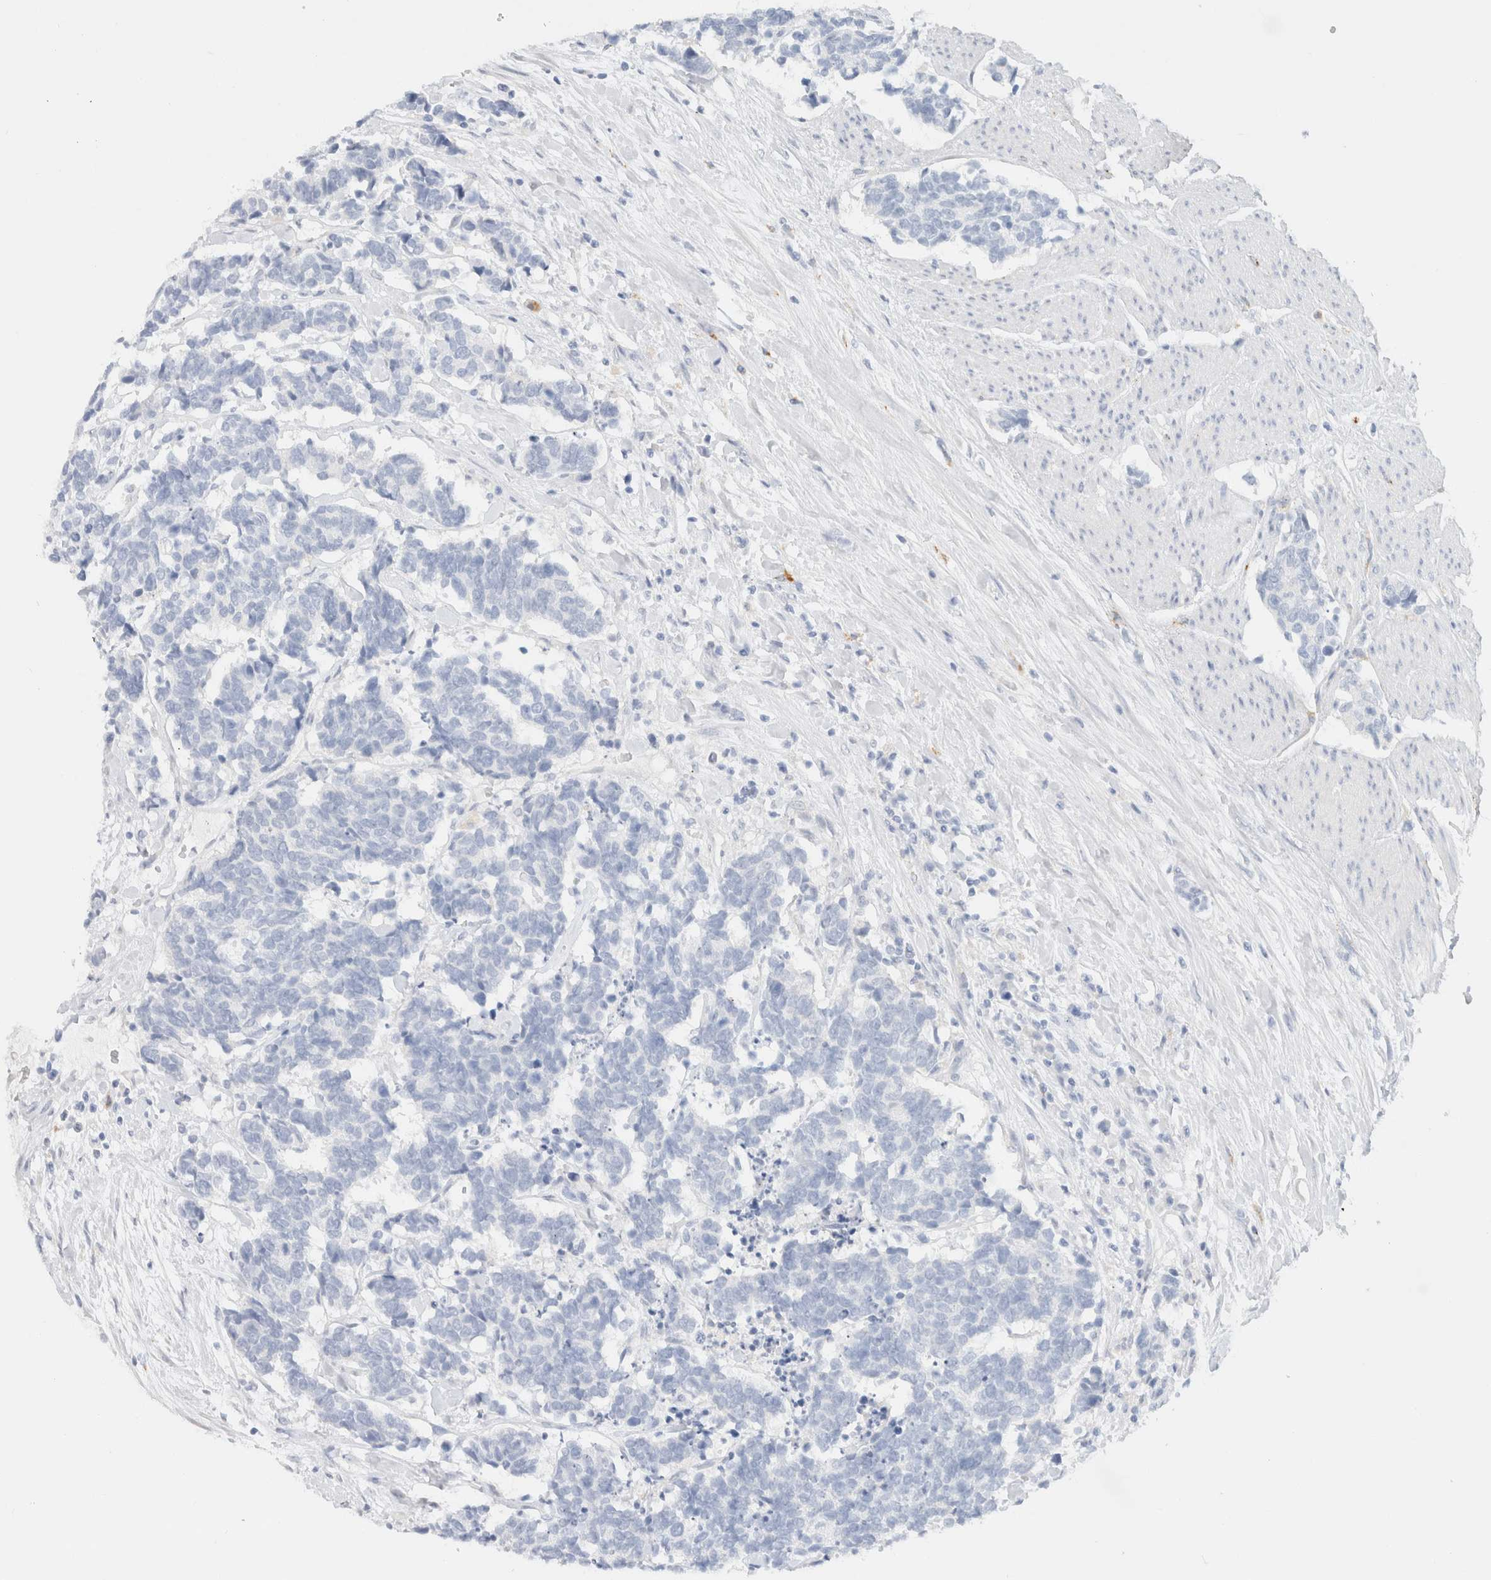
{"staining": {"intensity": "negative", "quantity": "none", "location": "none"}, "tissue": "carcinoid", "cell_type": "Tumor cells", "image_type": "cancer", "snomed": [{"axis": "morphology", "description": "Carcinoma, NOS"}, {"axis": "morphology", "description": "Carcinoid, malignant, NOS"}, {"axis": "topography", "description": "Urinary bladder"}], "caption": "High power microscopy image of an immunohistochemistry (IHC) histopathology image of carcinoma, revealing no significant staining in tumor cells.", "gene": "CPQ", "patient": {"sex": "male", "age": 57}}